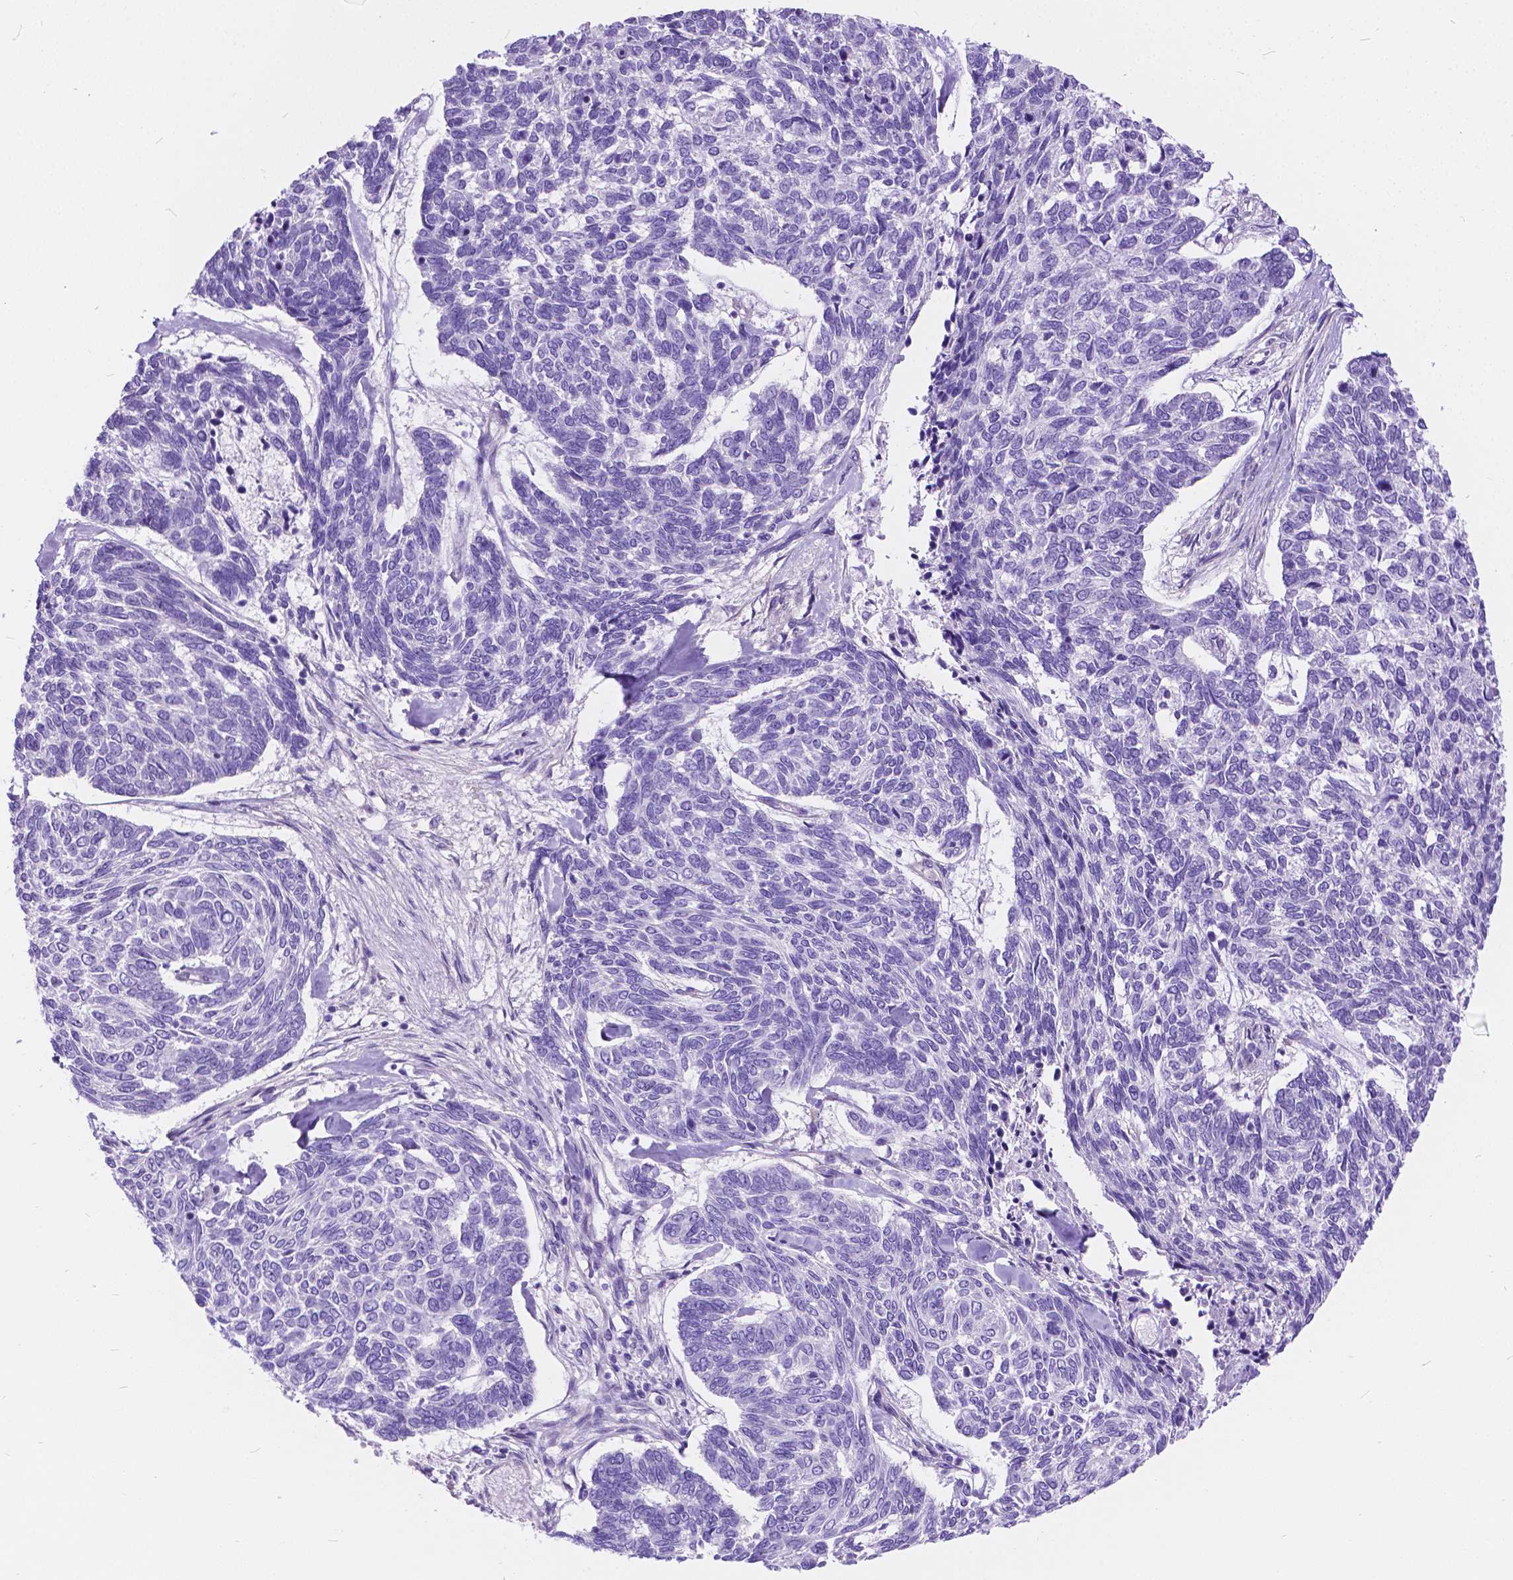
{"staining": {"intensity": "negative", "quantity": "none", "location": "none"}, "tissue": "skin cancer", "cell_type": "Tumor cells", "image_type": "cancer", "snomed": [{"axis": "morphology", "description": "Basal cell carcinoma"}, {"axis": "topography", "description": "Skin"}], "caption": "Immunohistochemistry photomicrograph of human skin basal cell carcinoma stained for a protein (brown), which exhibits no expression in tumor cells.", "gene": "CHRM1", "patient": {"sex": "female", "age": 65}}